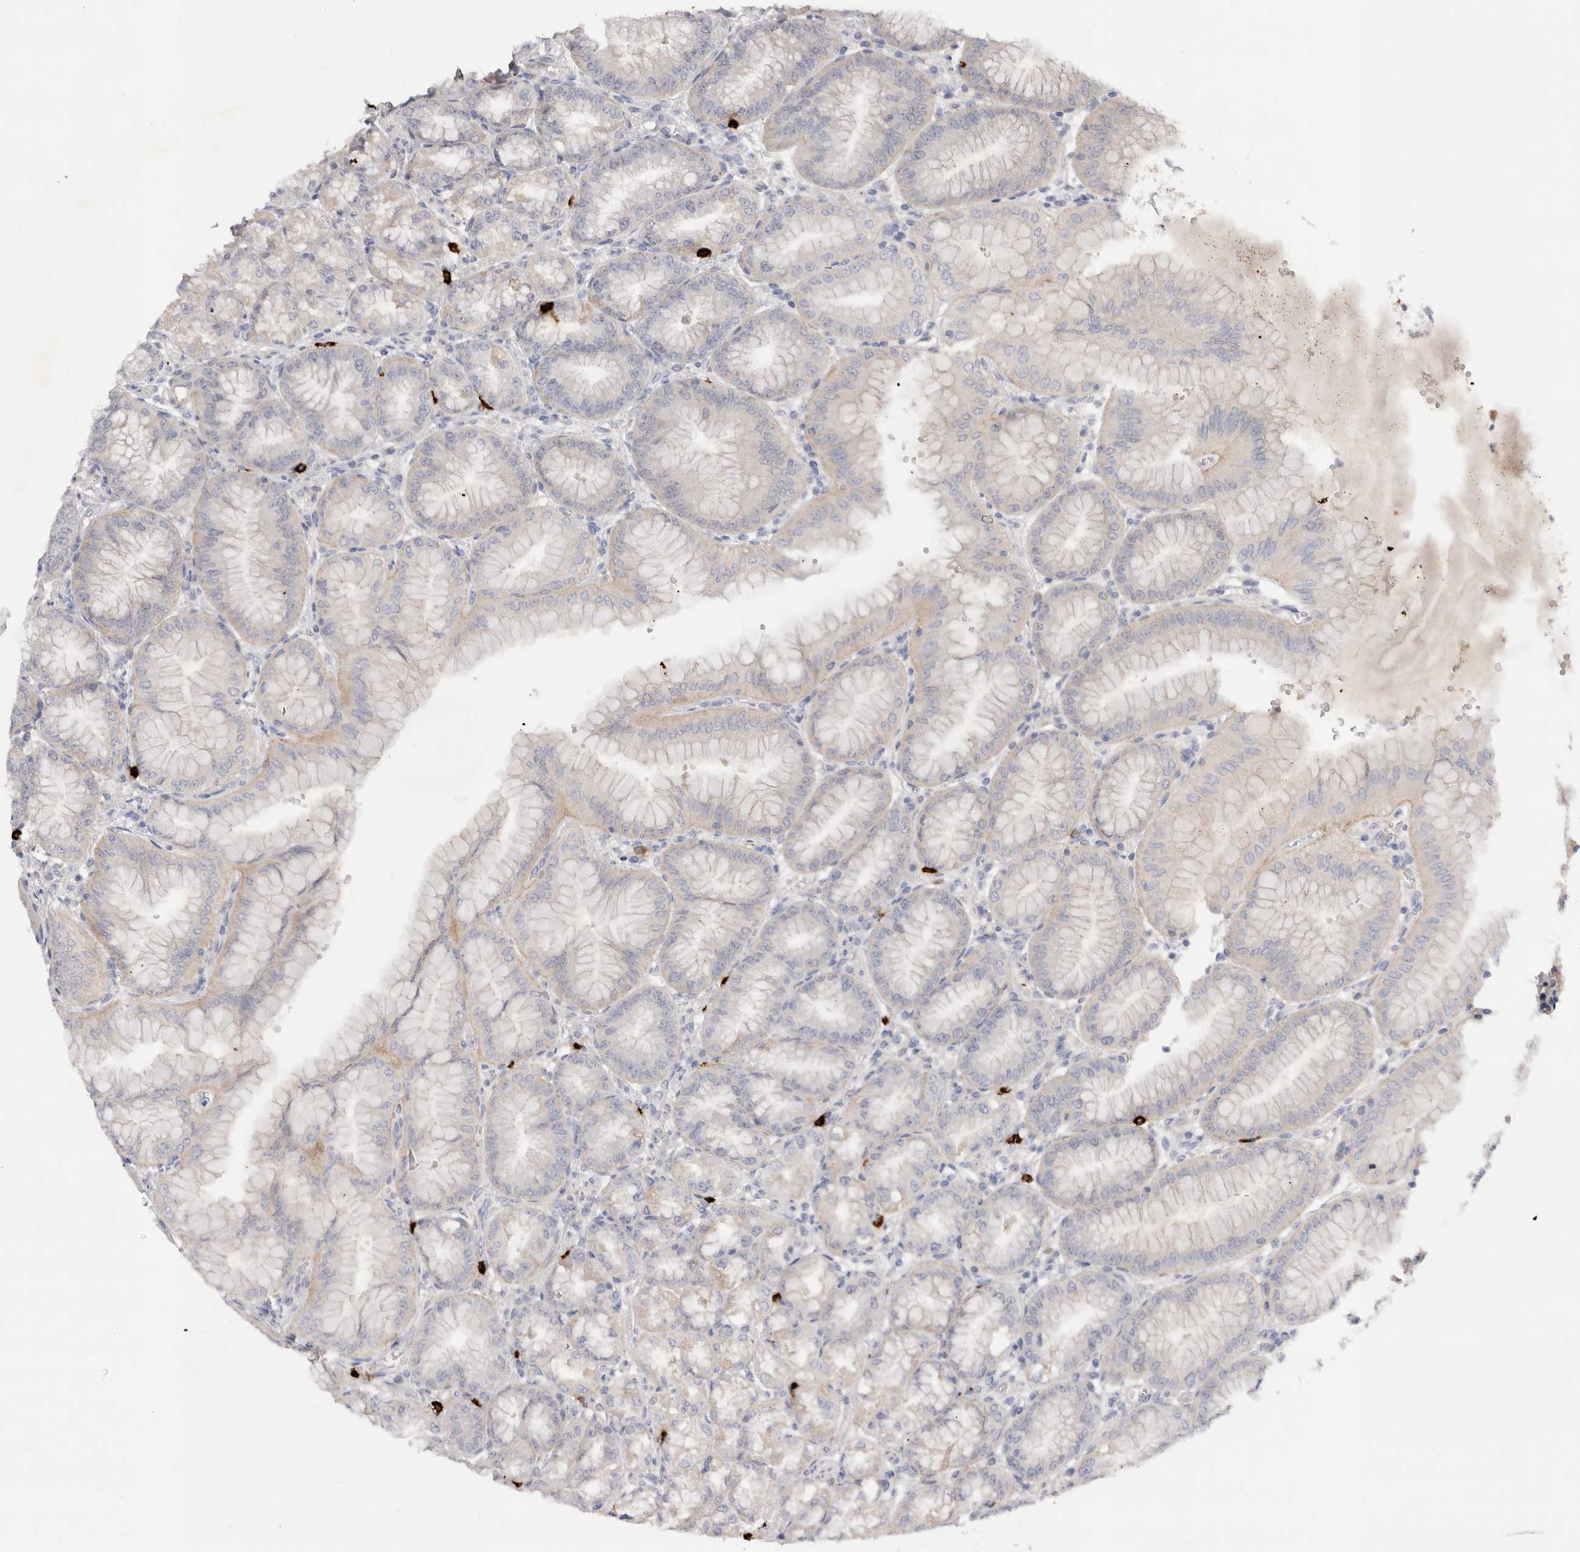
{"staining": {"intensity": "negative", "quantity": "none", "location": "none"}, "tissue": "stomach", "cell_type": "Glandular cells", "image_type": "normal", "snomed": [{"axis": "morphology", "description": "Normal tissue, NOS"}, {"axis": "topography", "description": "Stomach, lower"}], "caption": "A micrograph of human stomach is negative for staining in glandular cells. (Stains: DAB (3,3'-diaminobenzidine) IHC with hematoxylin counter stain, Microscopy: brightfield microscopy at high magnification).", "gene": "SPINK2", "patient": {"sex": "male", "age": 71}}